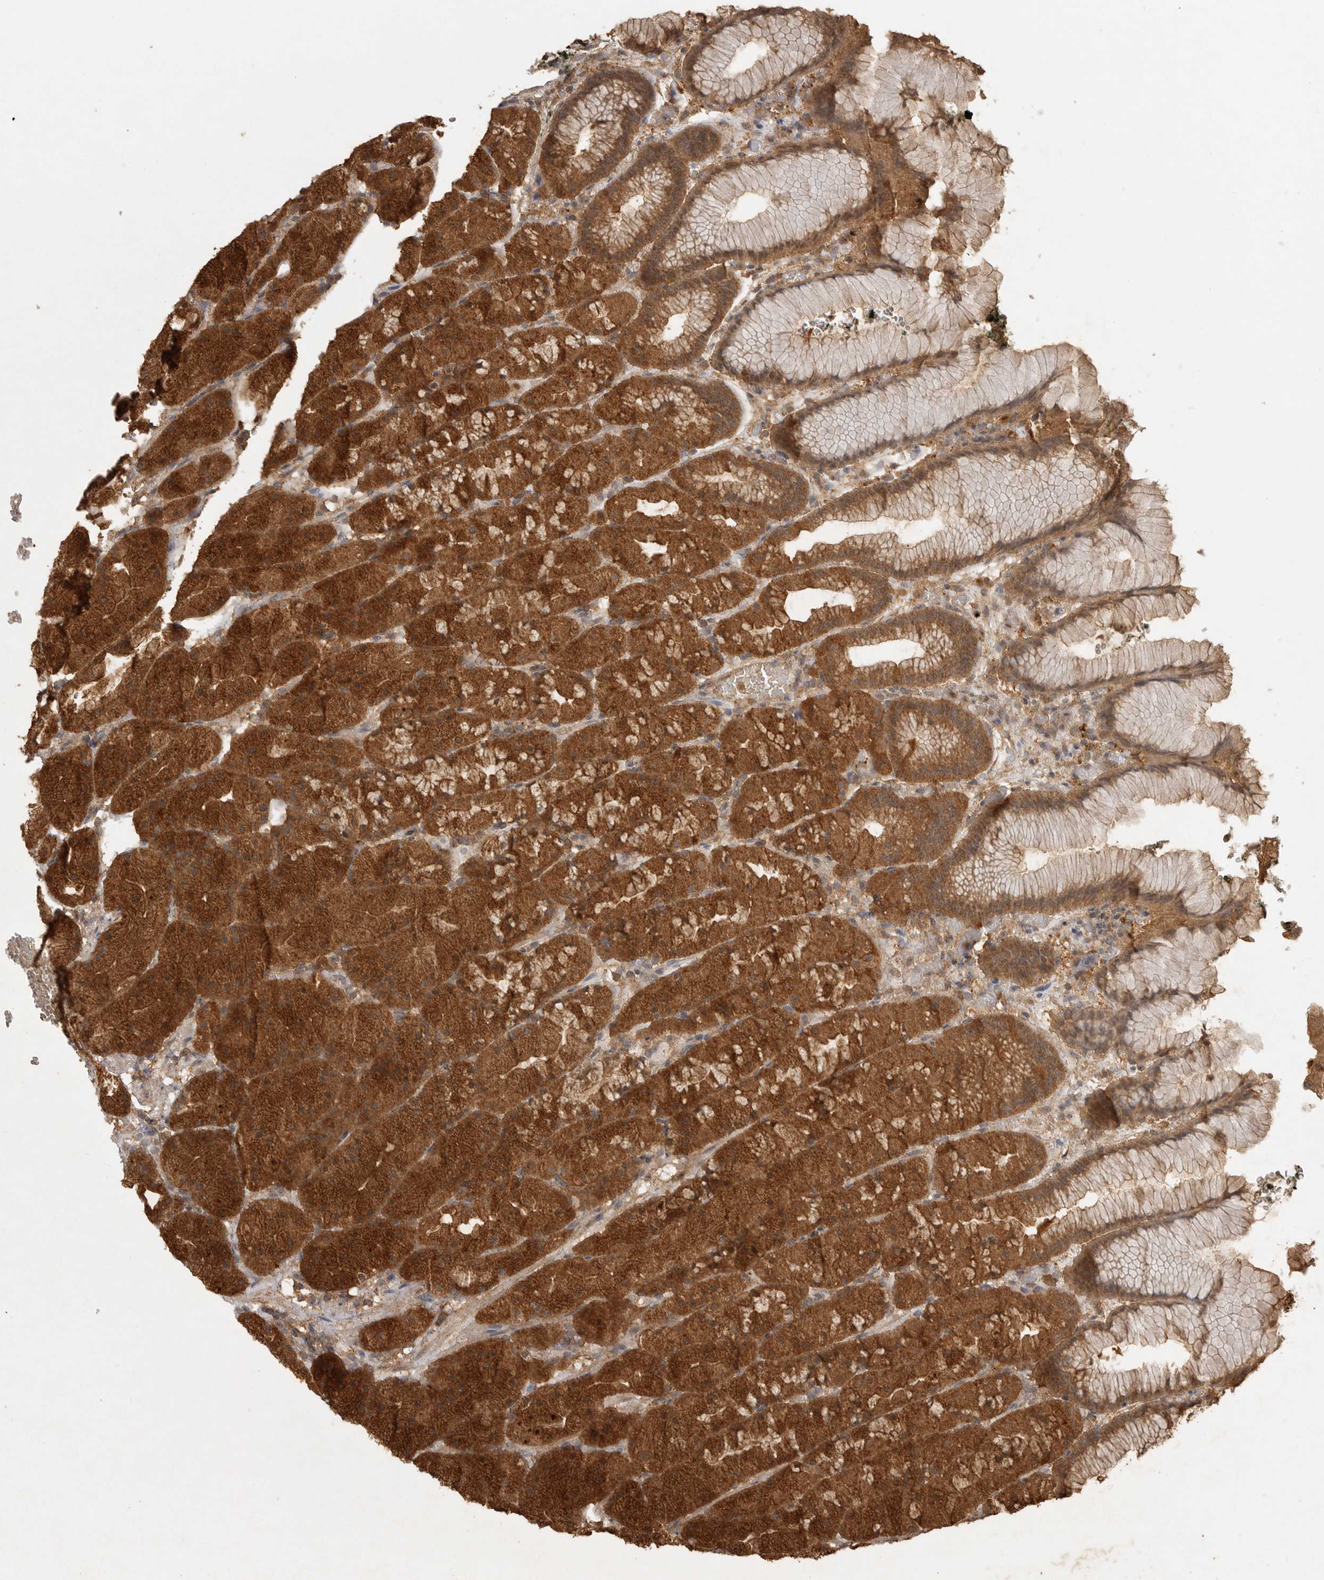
{"staining": {"intensity": "strong", "quantity": "25%-75%", "location": "cytoplasmic/membranous,nuclear"}, "tissue": "stomach", "cell_type": "Glandular cells", "image_type": "normal", "snomed": [{"axis": "morphology", "description": "Normal tissue, NOS"}, {"axis": "topography", "description": "Stomach, upper"}, {"axis": "topography", "description": "Stomach"}], "caption": "About 25%-75% of glandular cells in unremarkable human stomach exhibit strong cytoplasmic/membranous,nuclear protein positivity as visualized by brown immunohistochemical staining.", "gene": "ICOSLG", "patient": {"sex": "male", "age": 48}}